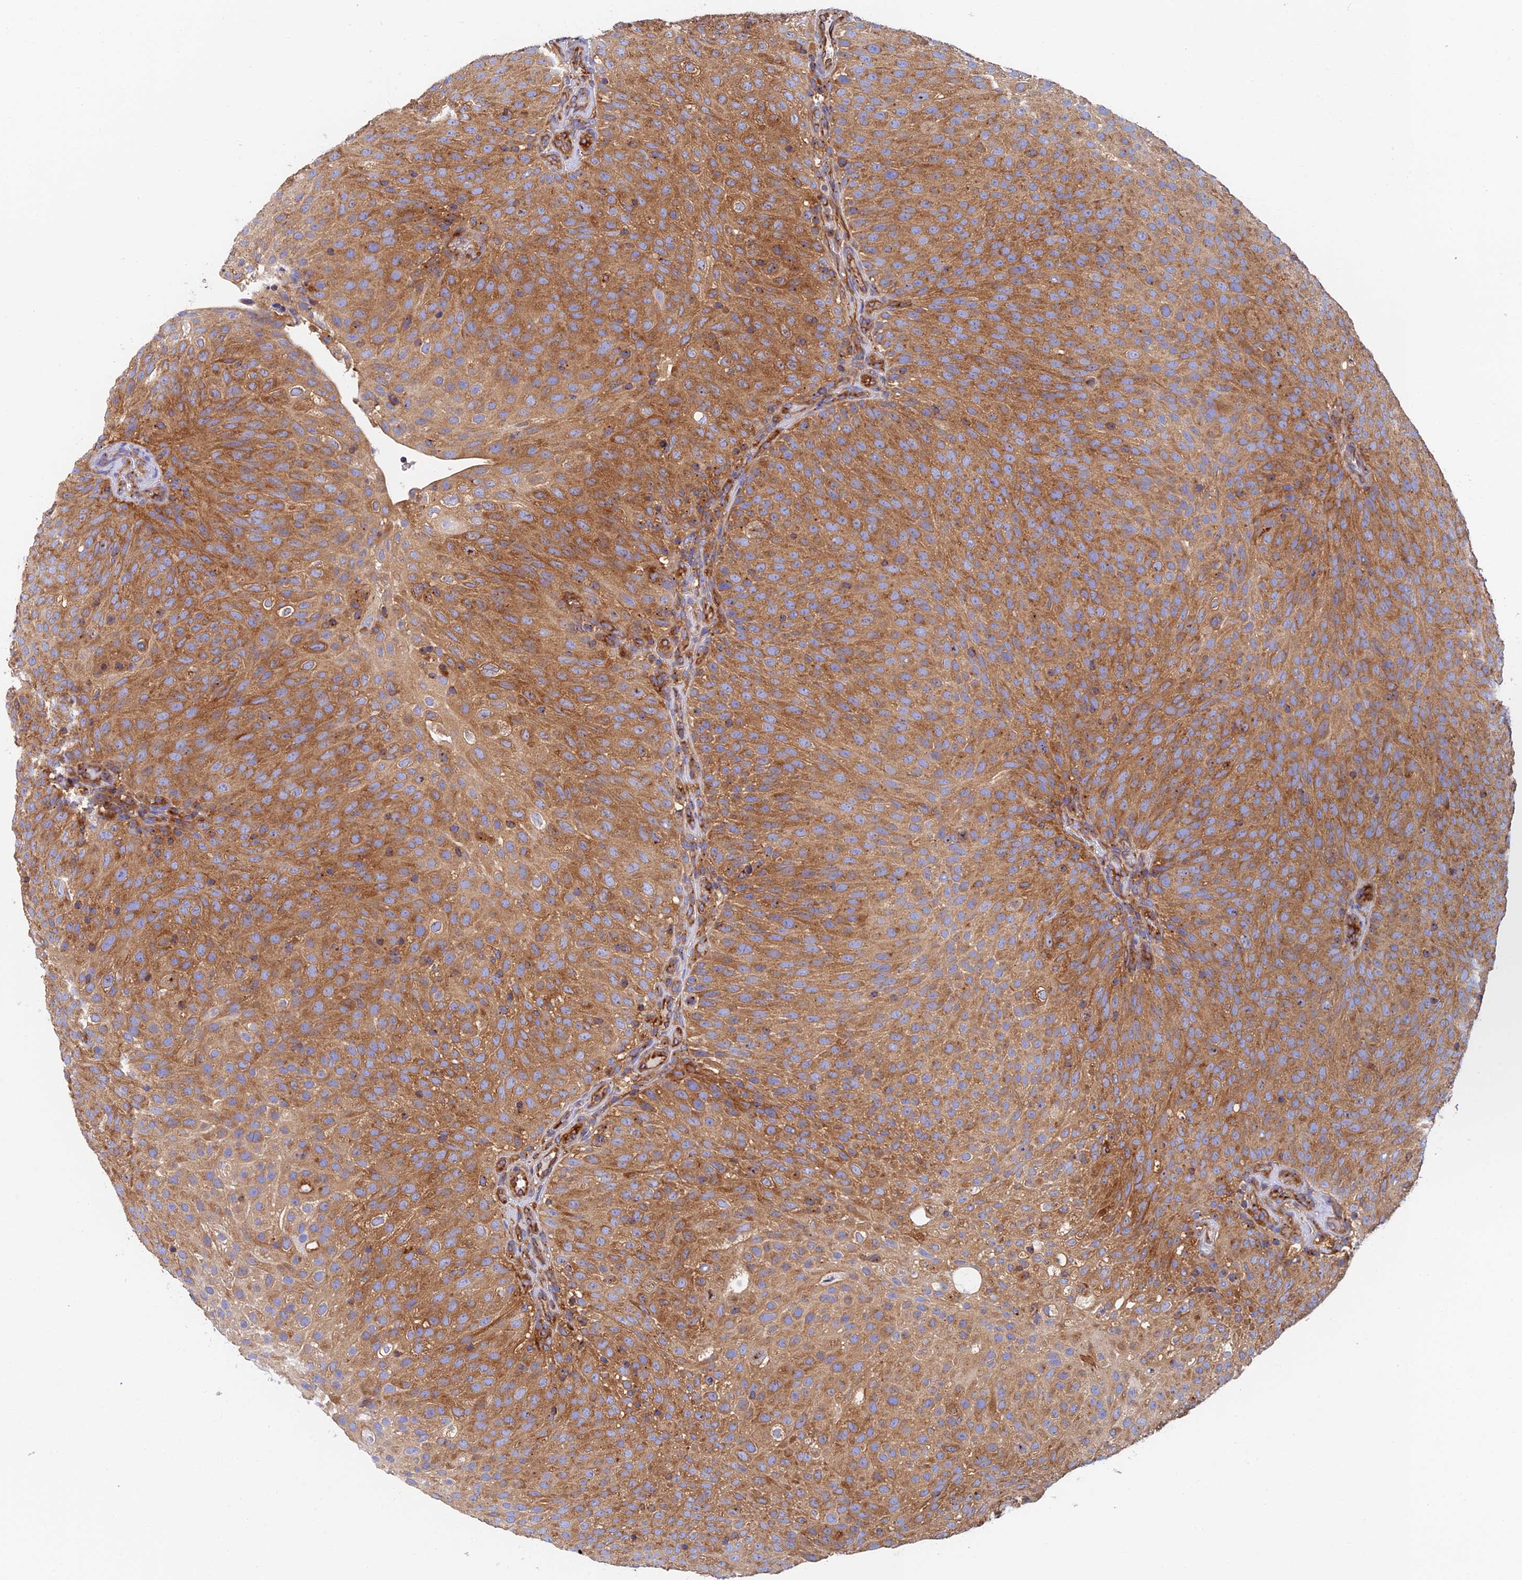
{"staining": {"intensity": "moderate", "quantity": ">75%", "location": "cytoplasmic/membranous"}, "tissue": "urothelial cancer", "cell_type": "Tumor cells", "image_type": "cancer", "snomed": [{"axis": "morphology", "description": "Urothelial carcinoma, Low grade"}, {"axis": "topography", "description": "Urinary bladder"}], "caption": "High-magnification brightfield microscopy of urothelial cancer stained with DAB (brown) and counterstained with hematoxylin (blue). tumor cells exhibit moderate cytoplasmic/membranous positivity is seen in about>75% of cells.", "gene": "DCTN2", "patient": {"sex": "male", "age": 78}}